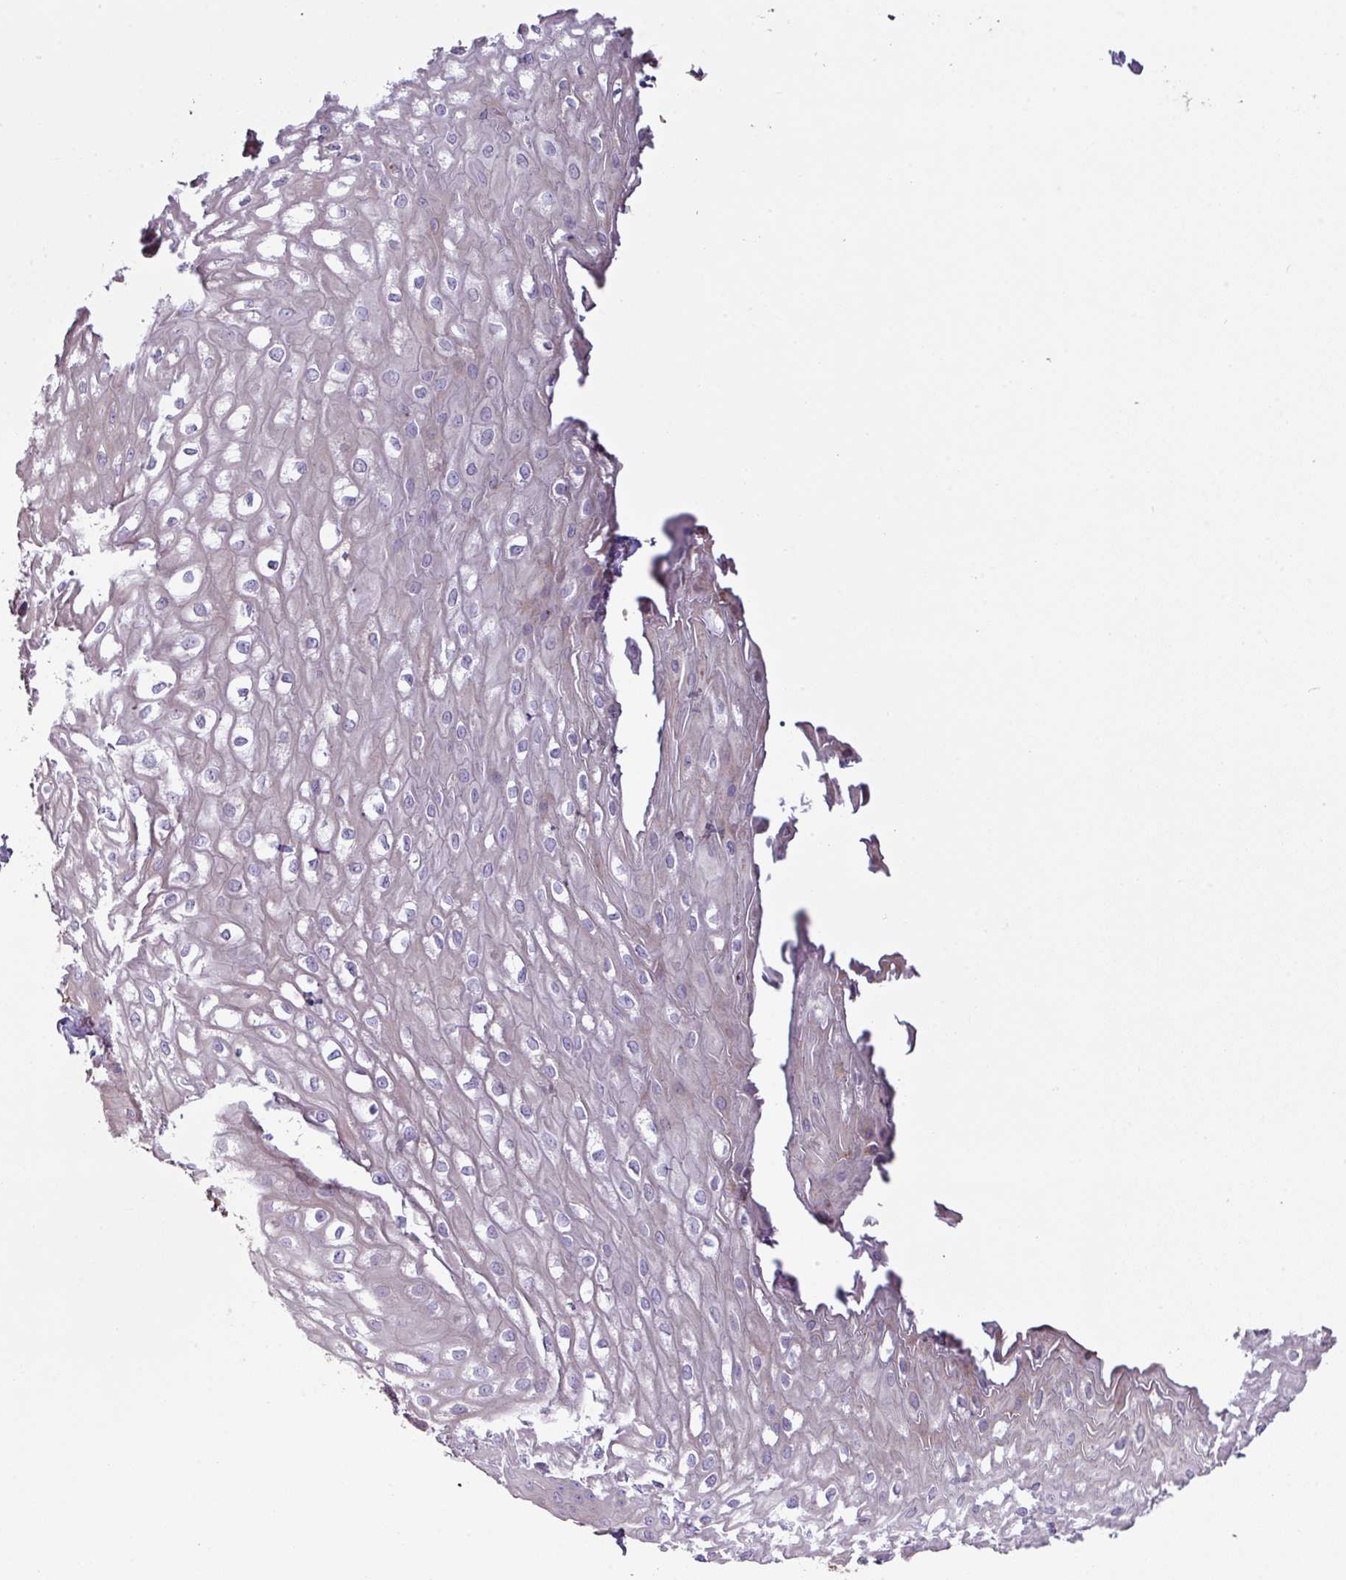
{"staining": {"intensity": "negative", "quantity": "none", "location": "none"}, "tissue": "esophagus", "cell_type": "Squamous epithelial cells", "image_type": "normal", "snomed": [{"axis": "morphology", "description": "Normal tissue, NOS"}, {"axis": "topography", "description": "Esophagus"}], "caption": "This micrograph is of unremarkable esophagus stained with immunohistochemistry to label a protein in brown with the nuclei are counter-stained blue. There is no staining in squamous epithelial cells. (IHC, brightfield microscopy, high magnification).", "gene": "NHSL2", "patient": {"sex": "male", "age": 67}}